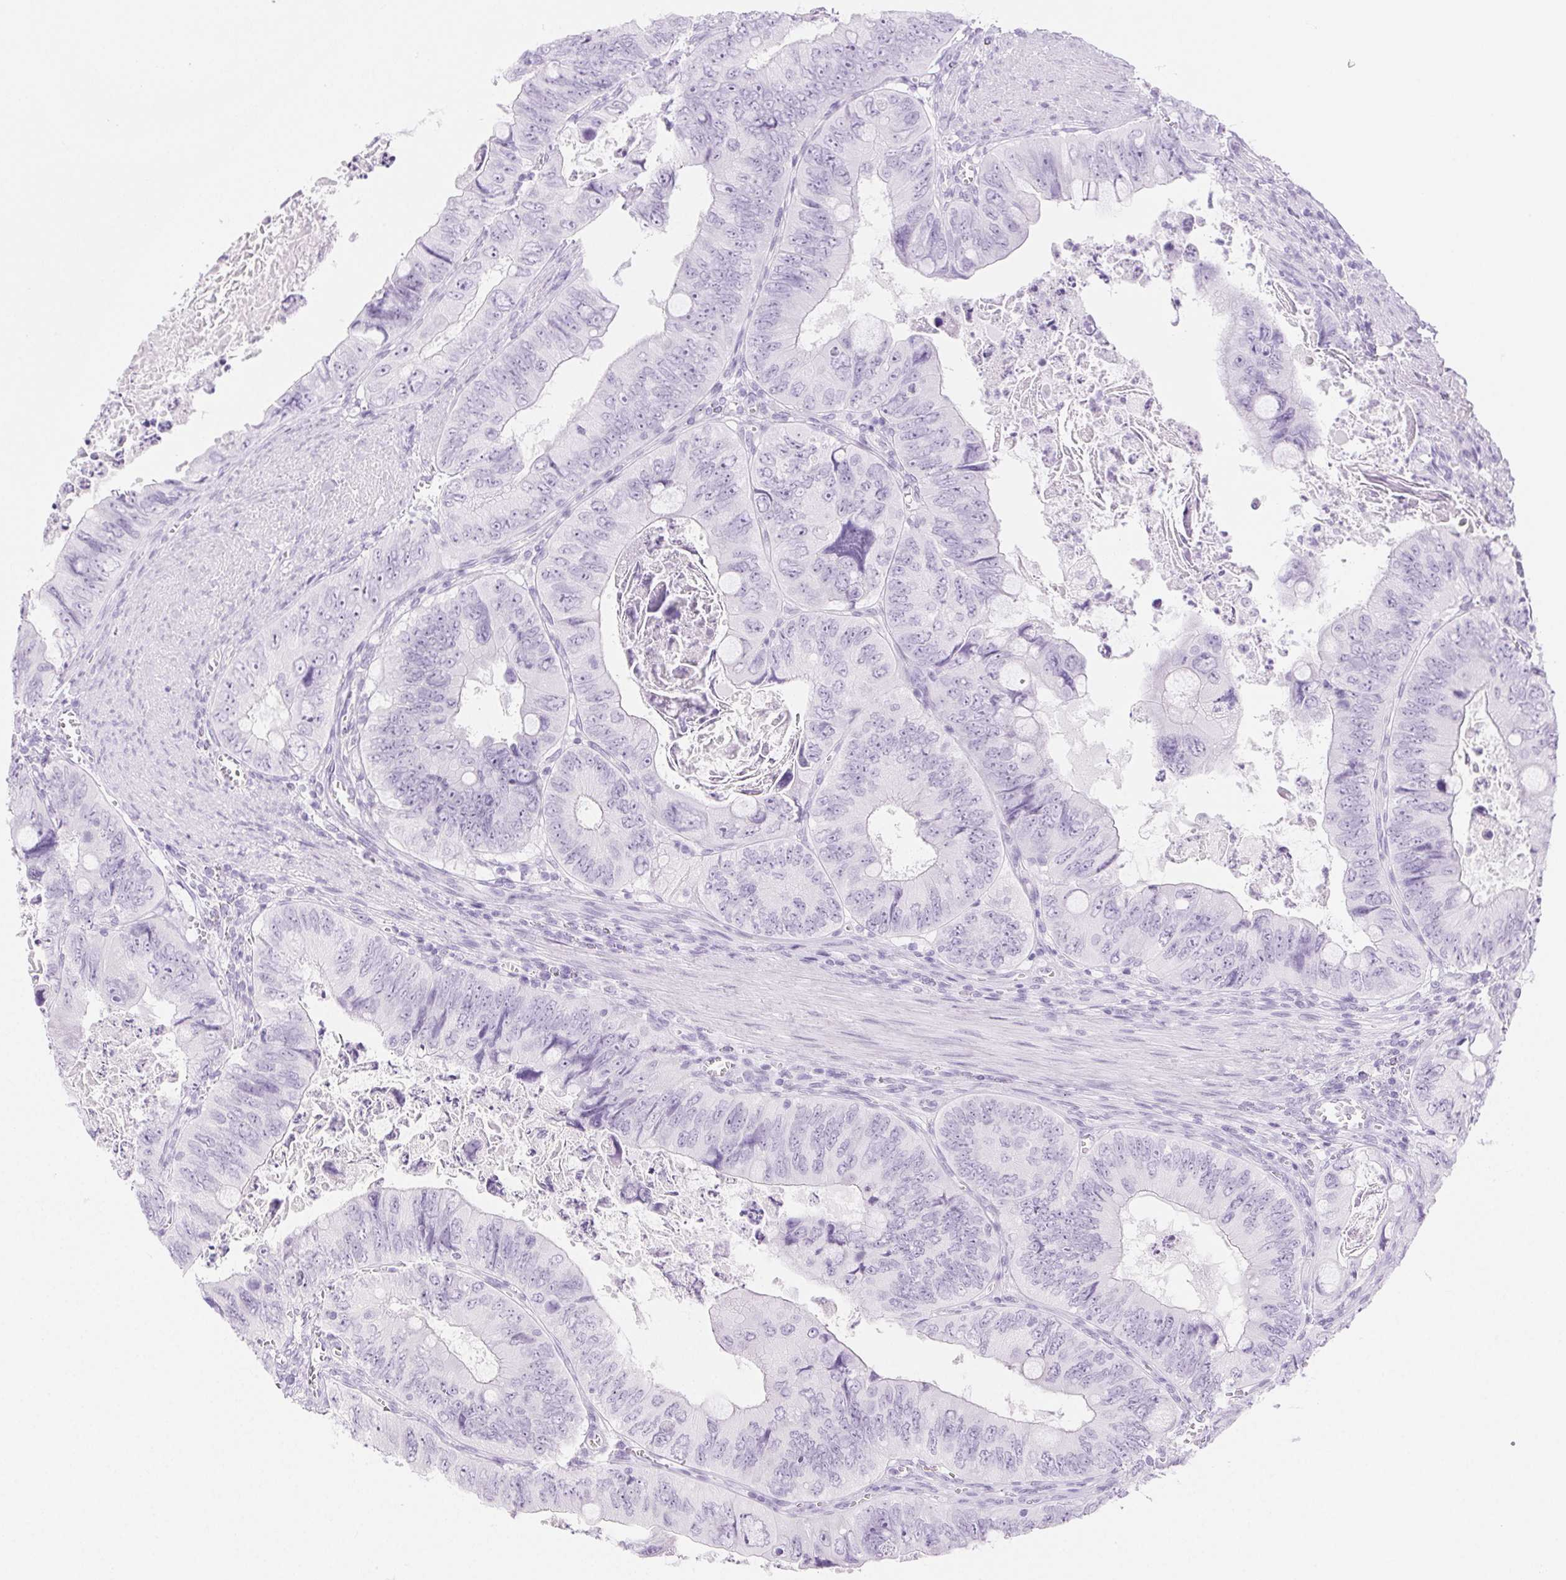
{"staining": {"intensity": "negative", "quantity": "none", "location": "none"}, "tissue": "colorectal cancer", "cell_type": "Tumor cells", "image_type": "cancer", "snomed": [{"axis": "morphology", "description": "Adenocarcinoma, NOS"}, {"axis": "topography", "description": "Colon"}], "caption": "The immunohistochemistry (IHC) histopathology image has no significant positivity in tumor cells of colorectal adenocarcinoma tissue.", "gene": "PI3", "patient": {"sex": "female", "age": 84}}